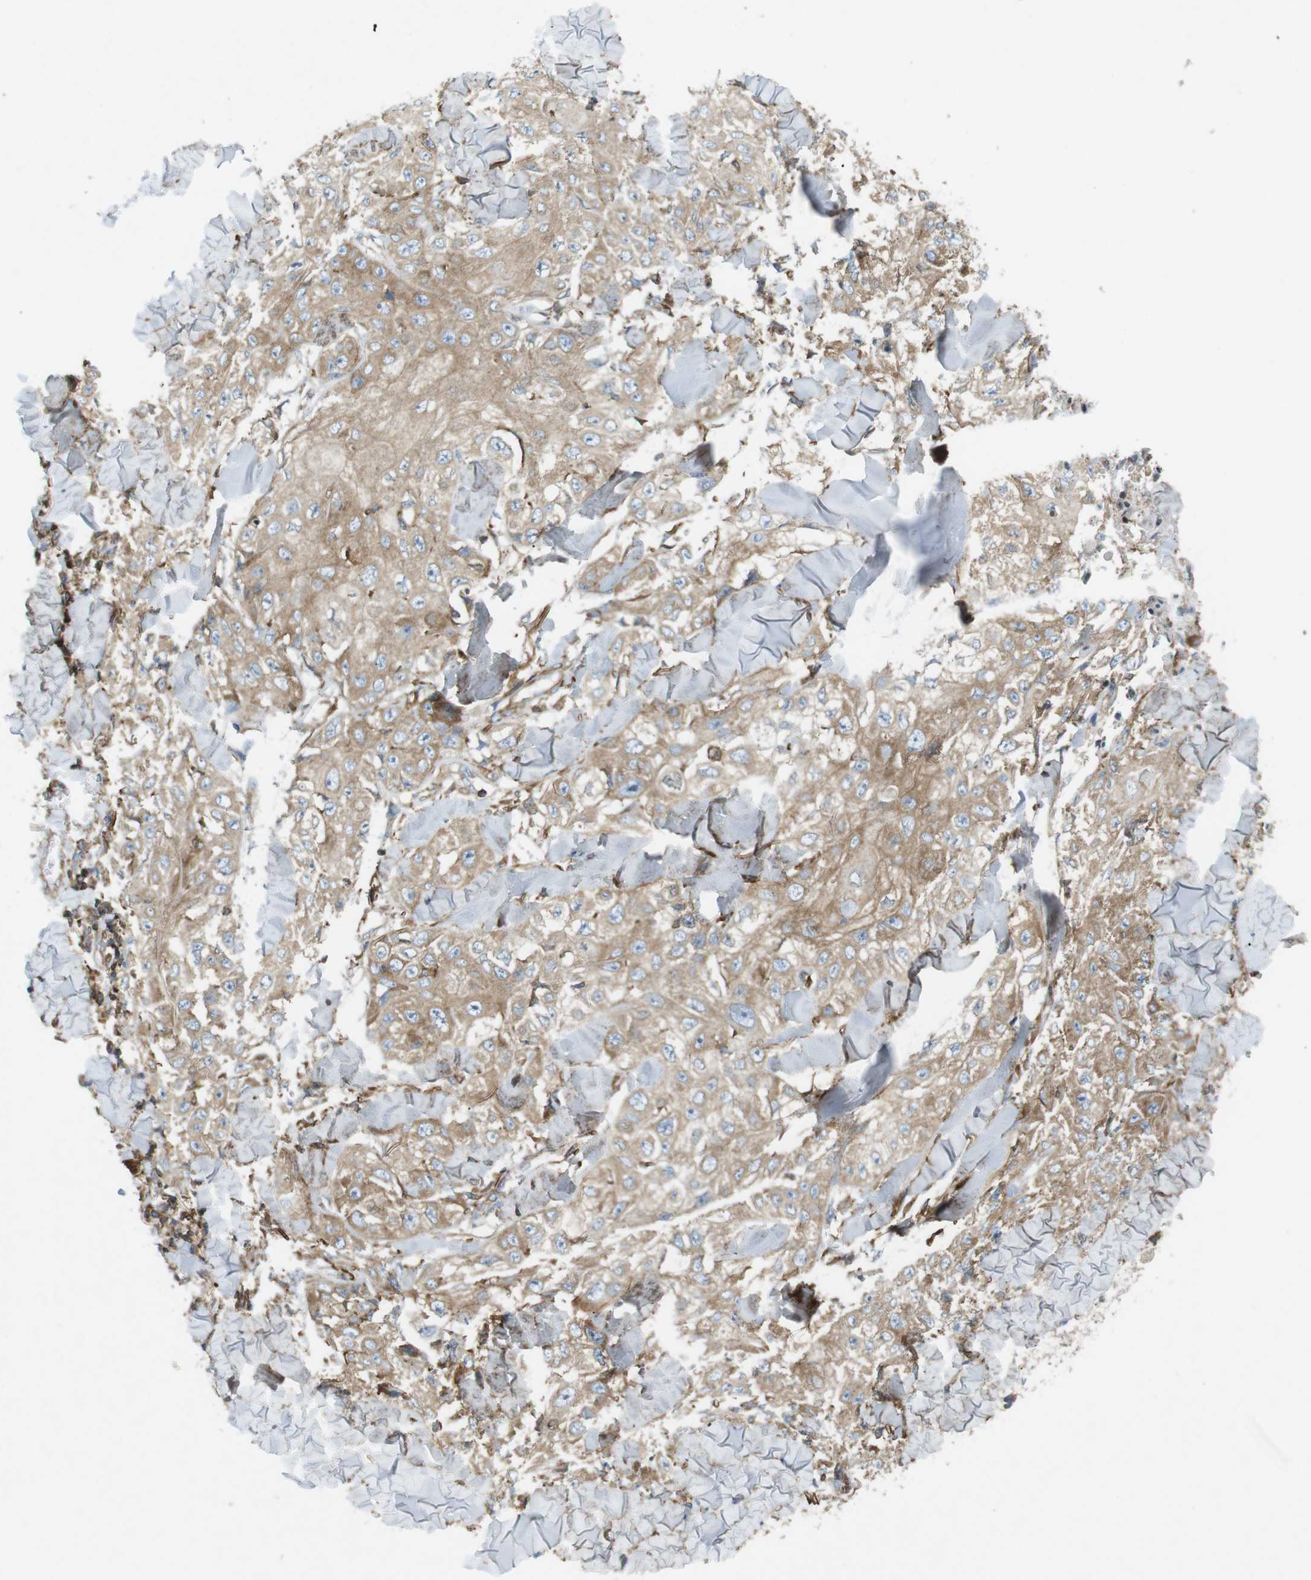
{"staining": {"intensity": "weak", "quantity": ">75%", "location": "cytoplasmic/membranous"}, "tissue": "skin cancer", "cell_type": "Tumor cells", "image_type": "cancer", "snomed": [{"axis": "morphology", "description": "Squamous cell carcinoma, NOS"}, {"axis": "topography", "description": "Skin"}], "caption": "IHC (DAB (3,3'-diaminobenzidine)) staining of squamous cell carcinoma (skin) displays weak cytoplasmic/membranous protein positivity in about >75% of tumor cells.", "gene": "FLII", "patient": {"sex": "male", "age": 86}}